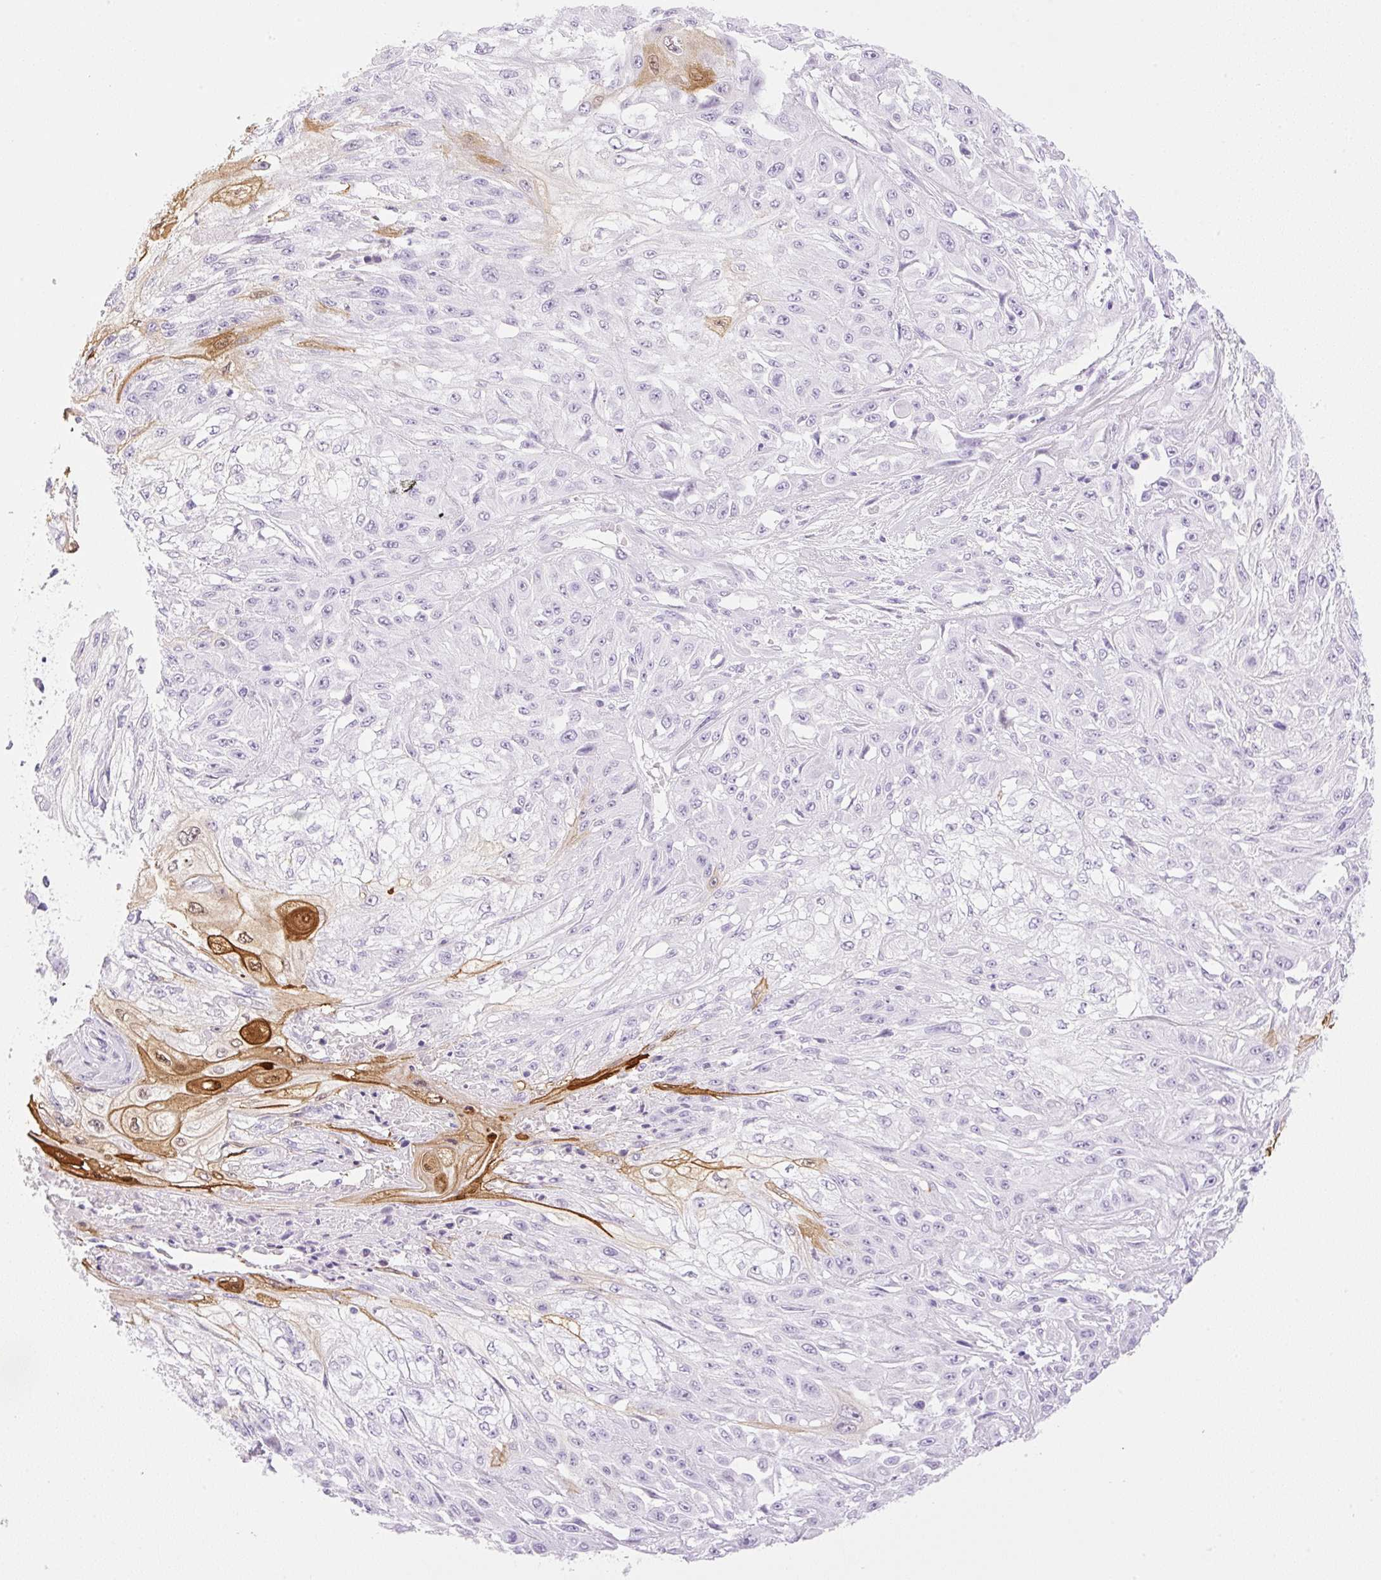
{"staining": {"intensity": "strong", "quantity": "<25%", "location": "cytoplasmic/membranous,nuclear"}, "tissue": "skin cancer", "cell_type": "Tumor cells", "image_type": "cancer", "snomed": [{"axis": "morphology", "description": "Squamous cell carcinoma, NOS"}, {"axis": "morphology", "description": "Squamous cell carcinoma, metastatic, NOS"}, {"axis": "topography", "description": "Skin"}, {"axis": "topography", "description": "Lymph node"}], "caption": "Immunohistochemistry staining of metastatic squamous cell carcinoma (skin), which demonstrates medium levels of strong cytoplasmic/membranous and nuclear expression in about <25% of tumor cells indicating strong cytoplasmic/membranous and nuclear protein expression. The staining was performed using DAB (brown) for protein detection and nuclei were counterstained in hematoxylin (blue).", "gene": "SPRR4", "patient": {"sex": "male", "age": 75}}